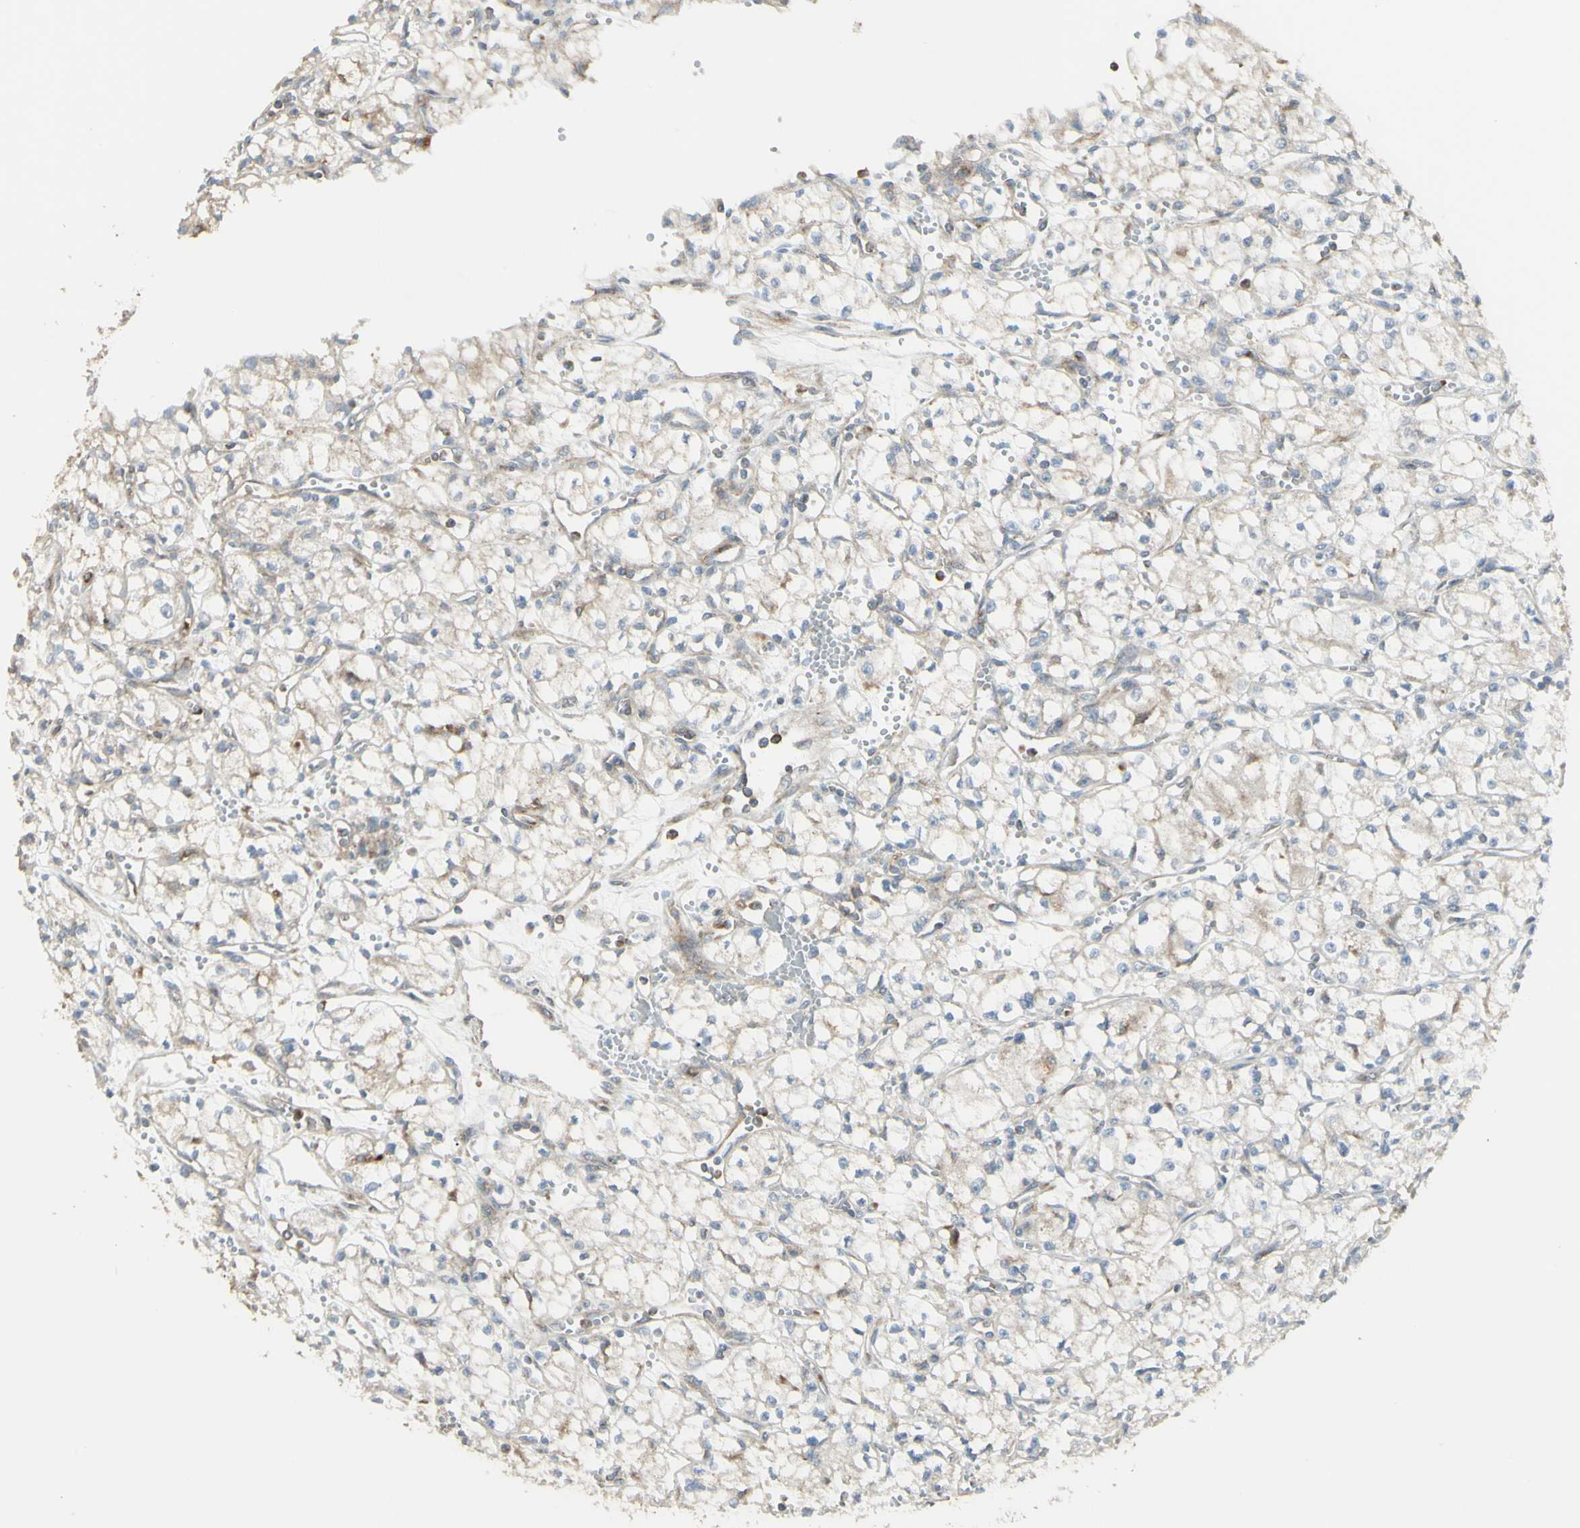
{"staining": {"intensity": "weak", "quantity": "<25%", "location": "cytoplasmic/membranous"}, "tissue": "renal cancer", "cell_type": "Tumor cells", "image_type": "cancer", "snomed": [{"axis": "morphology", "description": "Normal tissue, NOS"}, {"axis": "morphology", "description": "Adenocarcinoma, NOS"}, {"axis": "topography", "description": "Kidney"}], "caption": "IHC image of neoplastic tissue: human renal cancer (adenocarcinoma) stained with DAB reveals no significant protein positivity in tumor cells.", "gene": "NAPA", "patient": {"sex": "male", "age": 59}}